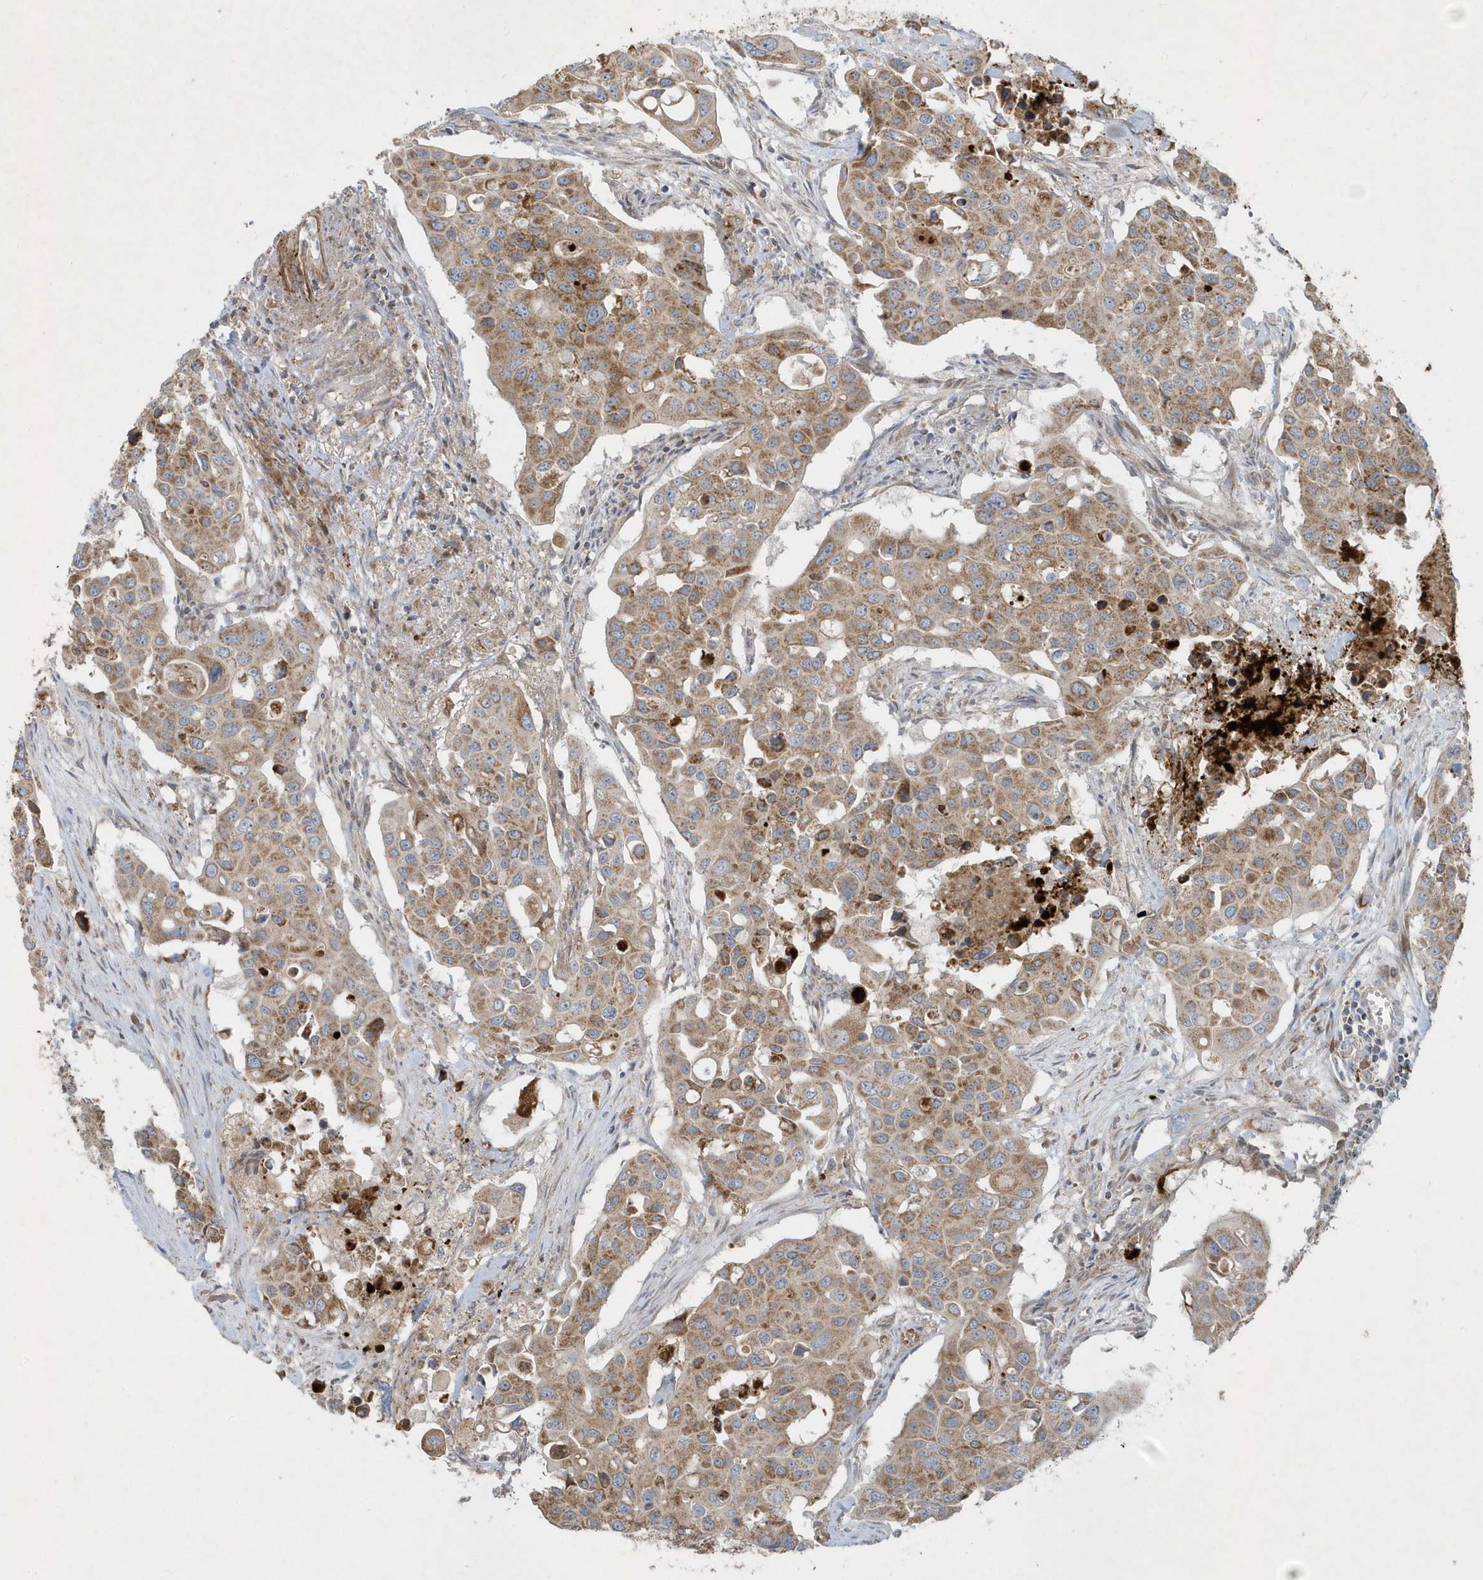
{"staining": {"intensity": "moderate", "quantity": ">75%", "location": "cytoplasmic/membranous"}, "tissue": "colorectal cancer", "cell_type": "Tumor cells", "image_type": "cancer", "snomed": [{"axis": "morphology", "description": "Adenocarcinoma, NOS"}, {"axis": "topography", "description": "Colon"}], "caption": "A photomicrograph showing moderate cytoplasmic/membranous expression in about >75% of tumor cells in colorectal cancer (adenocarcinoma), as visualized by brown immunohistochemical staining.", "gene": "SLC38A2", "patient": {"sex": "male", "age": 77}}